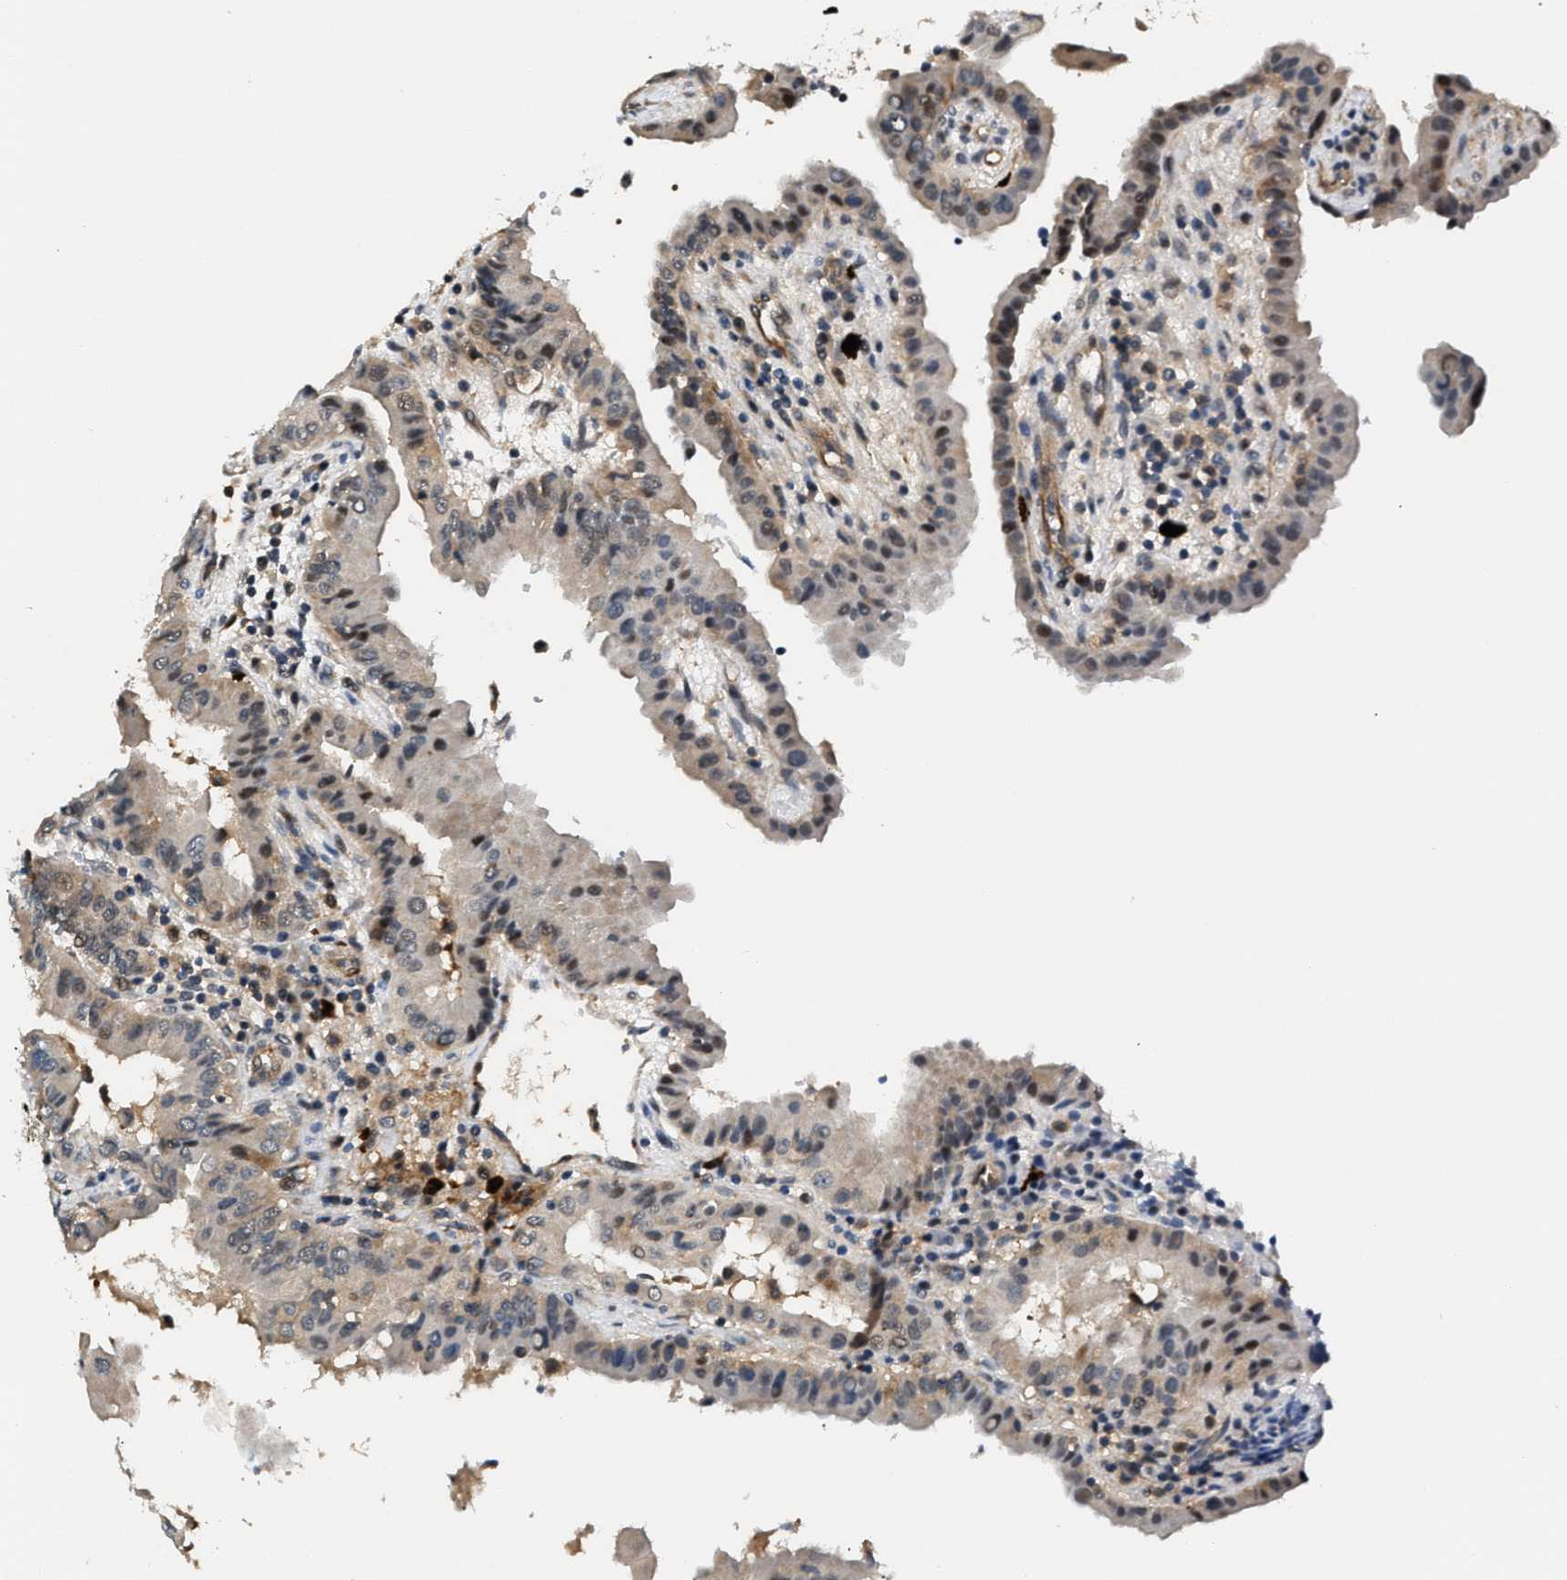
{"staining": {"intensity": "weak", "quantity": "<25%", "location": "cytoplasmic/membranous,nuclear"}, "tissue": "thyroid cancer", "cell_type": "Tumor cells", "image_type": "cancer", "snomed": [{"axis": "morphology", "description": "Papillary adenocarcinoma, NOS"}, {"axis": "topography", "description": "Thyroid gland"}], "caption": "Thyroid cancer was stained to show a protein in brown. There is no significant positivity in tumor cells. (DAB immunohistochemistry, high magnification).", "gene": "TUT7", "patient": {"sex": "male", "age": 33}}